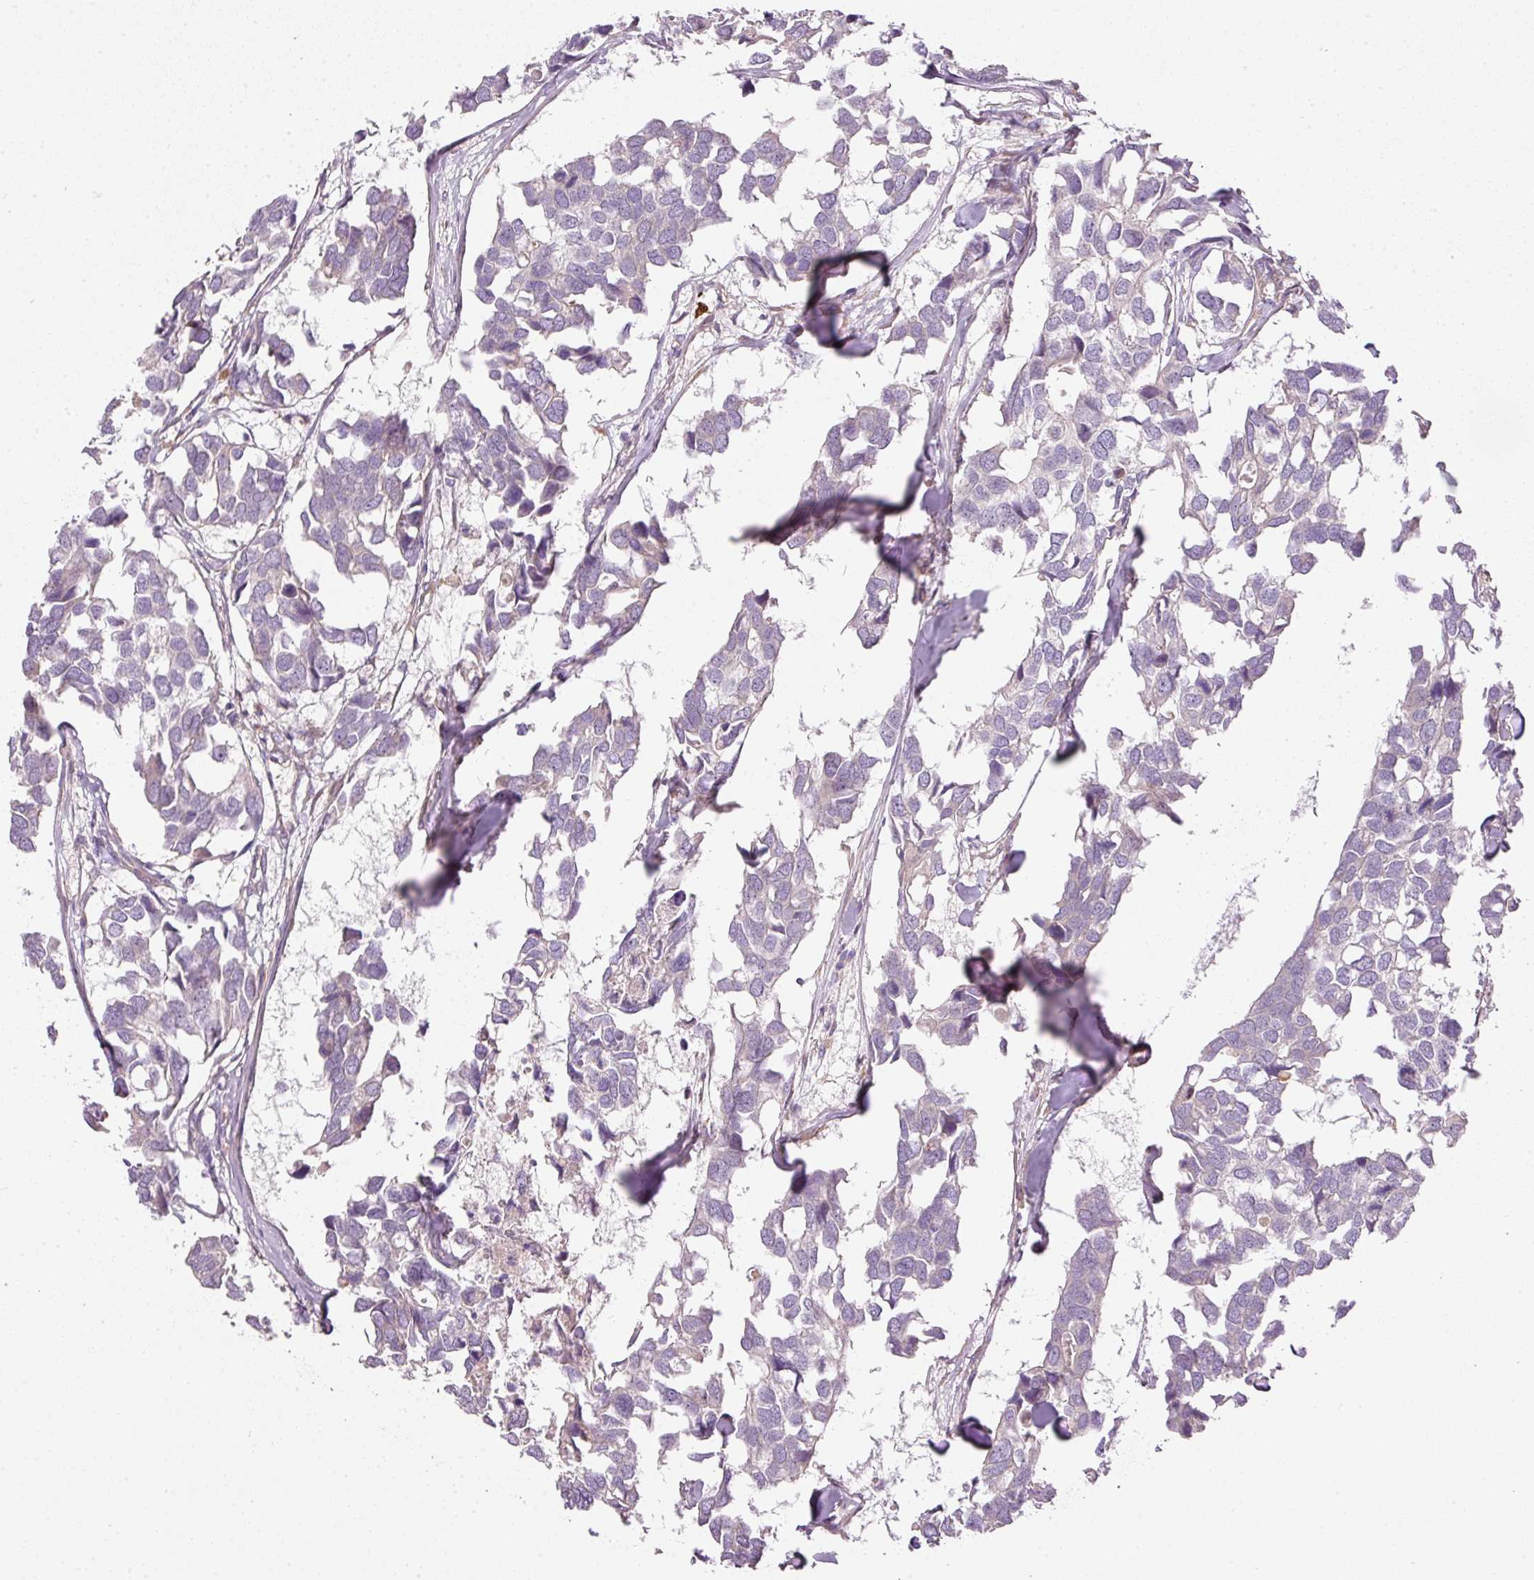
{"staining": {"intensity": "negative", "quantity": "none", "location": "none"}, "tissue": "breast cancer", "cell_type": "Tumor cells", "image_type": "cancer", "snomed": [{"axis": "morphology", "description": "Duct carcinoma"}, {"axis": "topography", "description": "Breast"}], "caption": "Immunohistochemical staining of human breast invasive ductal carcinoma displays no significant staining in tumor cells. Brightfield microscopy of immunohistochemistry (IHC) stained with DAB (3,3'-diaminobenzidine) (brown) and hematoxylin (blue), captured at high magnification.", "gene": "TBC1D2B", "patient": {"sex": "female", "age": 83}}